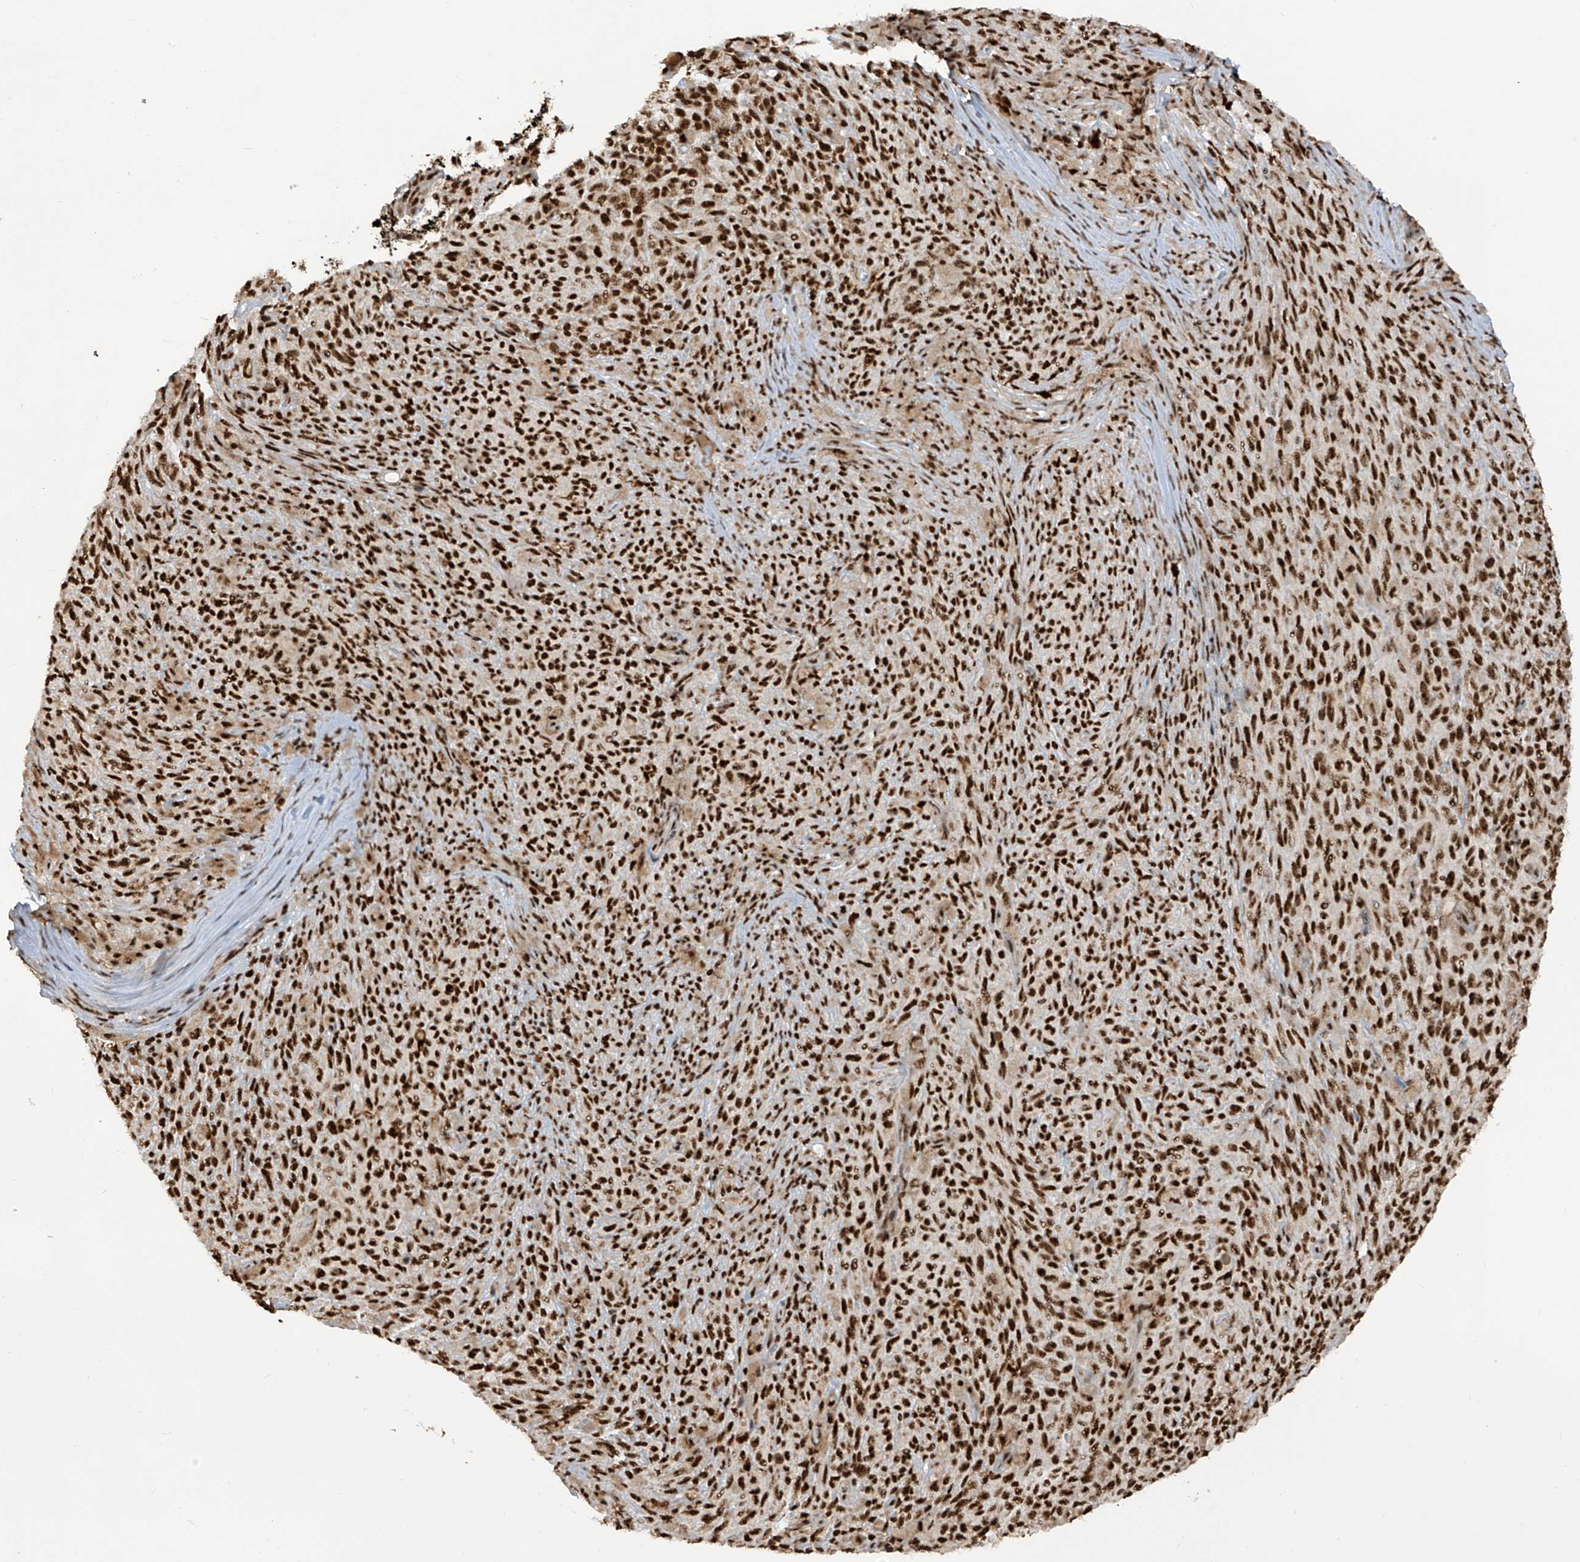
{"staining": {"intensity": "strong", "quantity": ">75%", "location": "nuclear"}, "tissue": "melanoma", "cell_type": "Tumor cells", "image_type": "cancer", "snomed": [{"axis": "morphology", "description": "Malignant melanoma, NOS"}, {"axis": "topography", "description": "Skin"}], "caption": "Protein staining exhibits strong nuclear staining in approximately >75% of tumor cells in malignant melanoma.", "gene": "LBH", "patient": {"sex": "female", "age": 82}}